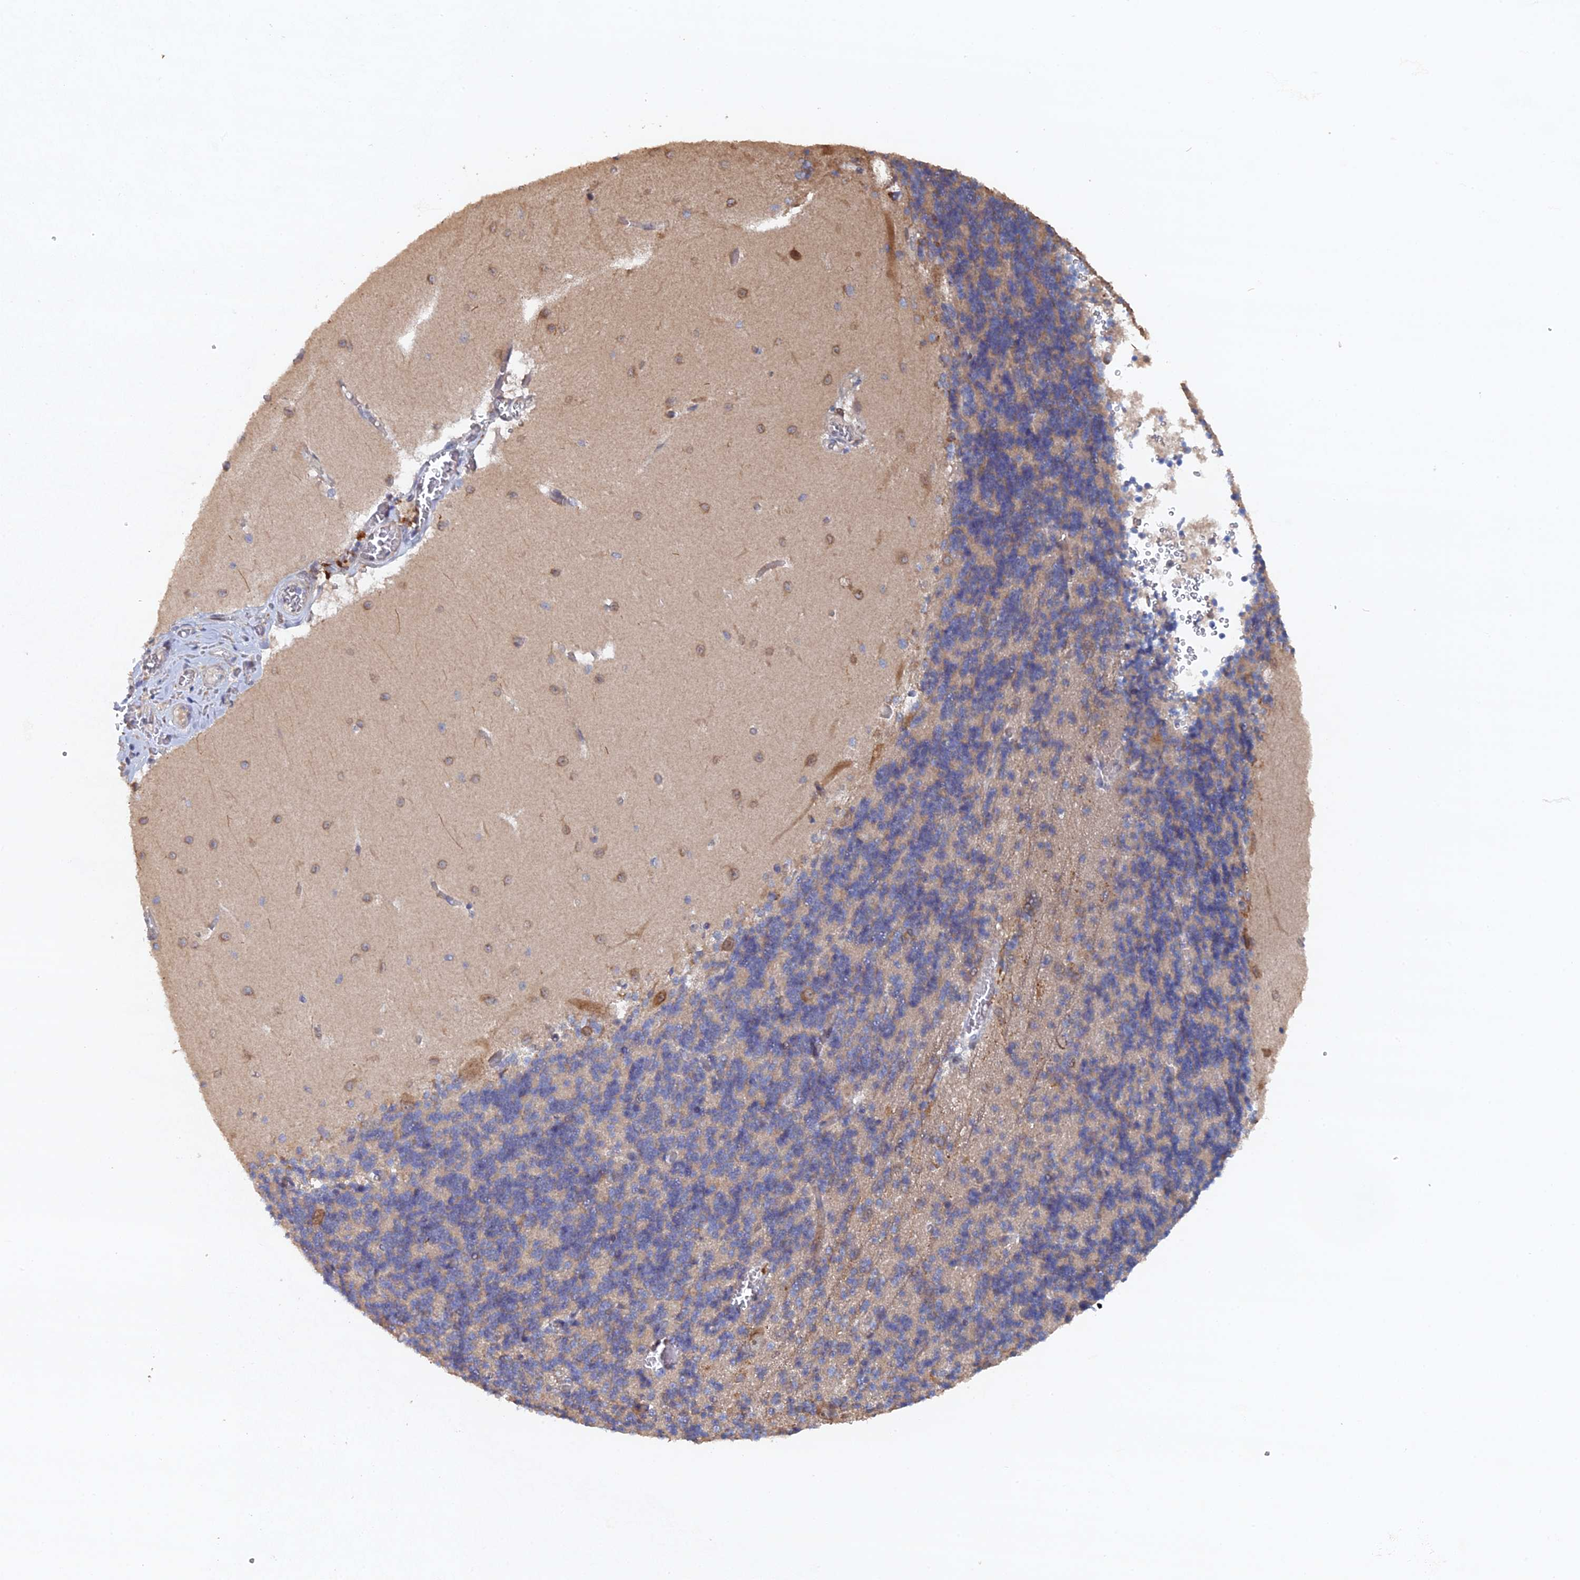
{"staining": {"intensity": "weak", "quantity": ">75%", "location": "cytoplasmic/membranous"}, "tissue": "cerebellum", "cell_type": "Cells in granular layer", "image_type": "normal", "snomed": [{"axis": "morphology", "description": "Normal tissue, NOS"}, {"axis": "topography", "description": "Cerebellum"}], "caption": "Immunohistochemistry staining of benign cerebellum, which demonstrates low levels of weak cytoplasmic/membranous expression in about >75% of cells in granular layer indicating weak cytoplasmic/membranous protein positivity. The staining was performed using DAB (3,3'-diaminobenzidine) (brown) for protein detection and nuclei were counterstained in hematoxylin (blue).", "gene": "VPS37C", "patient": {"sex": "male", "age": 37}}